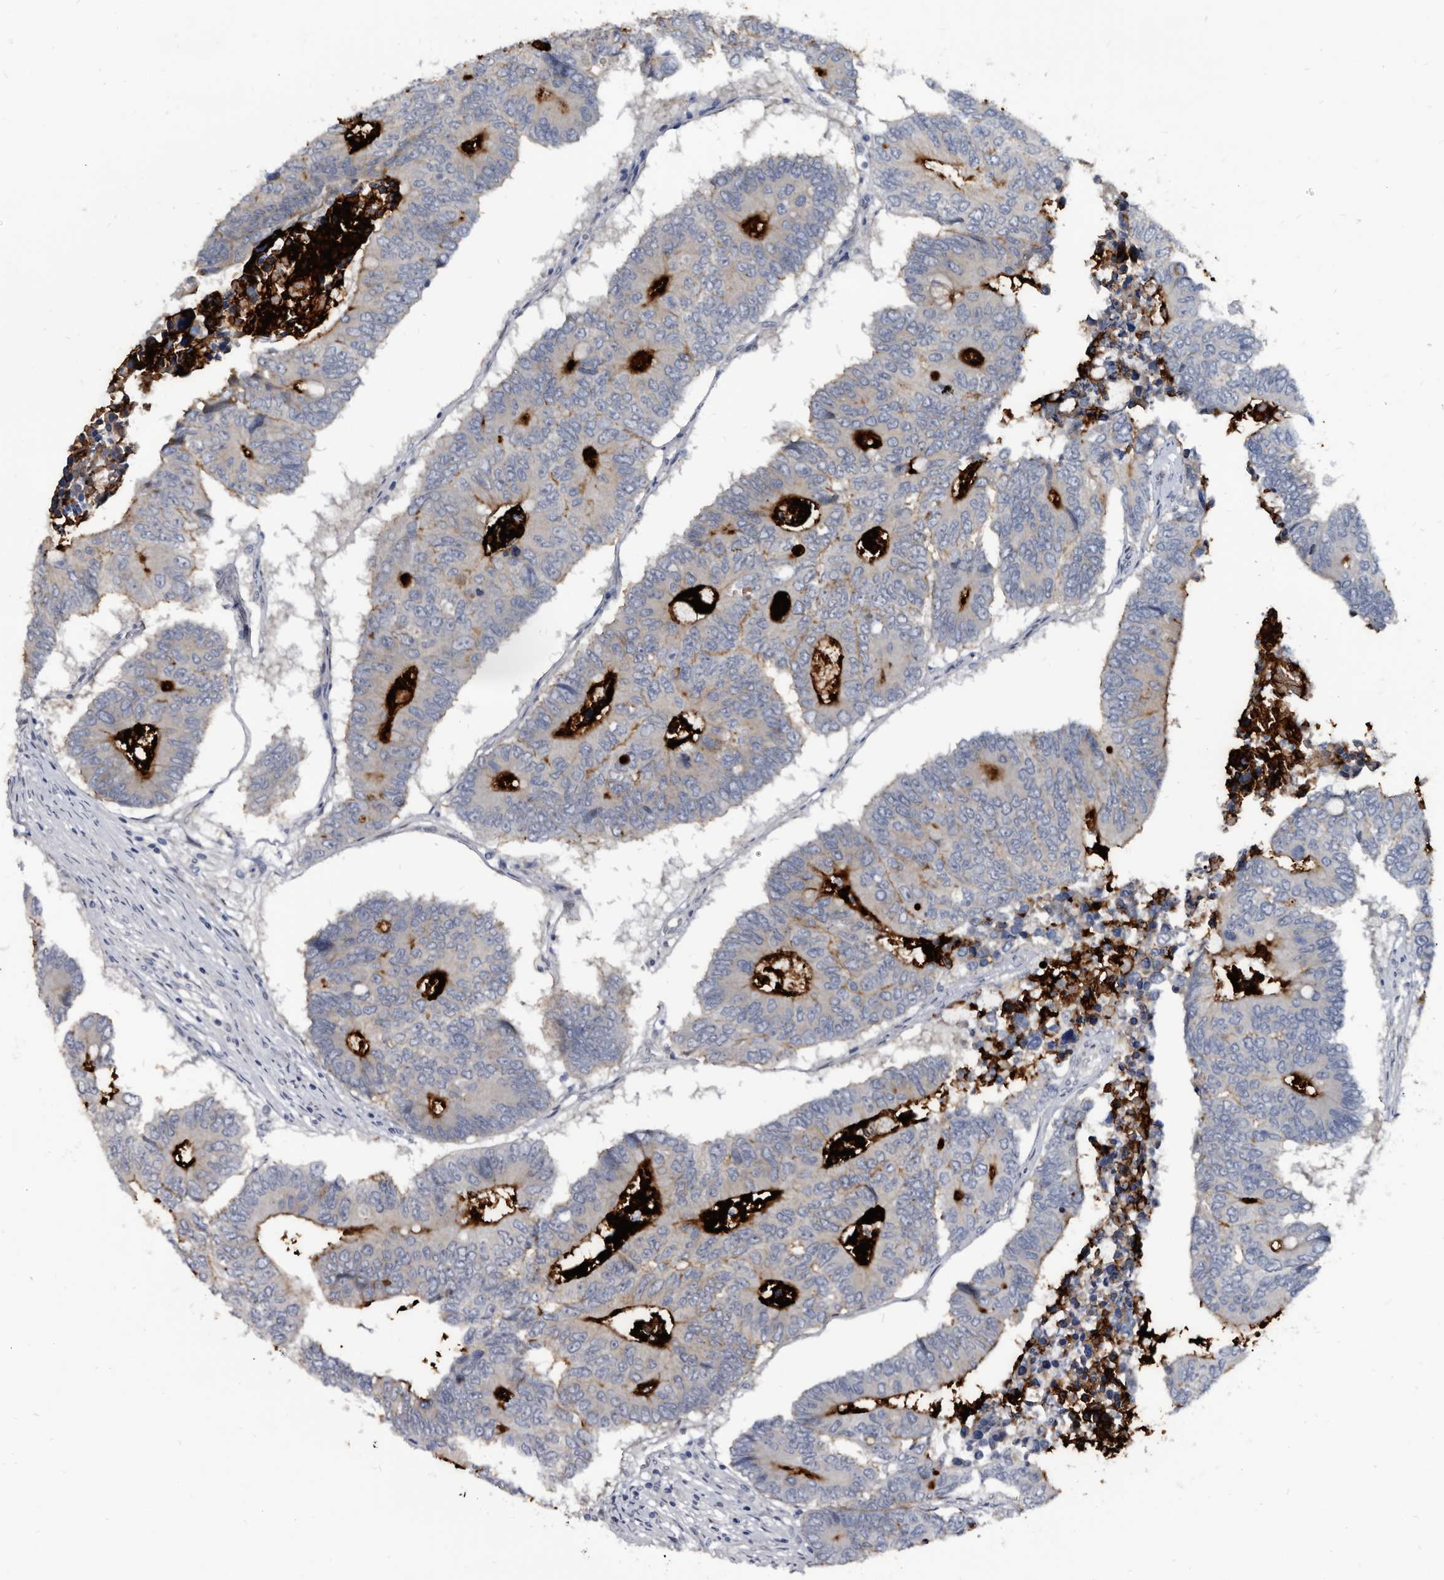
{"staining": {"intensity": "strong", "quantity": "<25%", "location": "cytoplasmic/membranous"}, "tissue": "colorectal cancer", "cell_type": "Tumor cells", "image_type": "cancer", "snomed": [{"axis": "morphology", "description": "Adenocarcinoma, NOS"}, {"axis": "topography", "description": "Colon"}], "caption": "Colorectal cancer (adenocarcinoma) was stained to show a protein in brown. There is medium levels of strong cytoplasmic/membranous expression in about <25% of tumor cells.", "gene": "PROM1", "patient": {"sex": "male", "age": 87}}